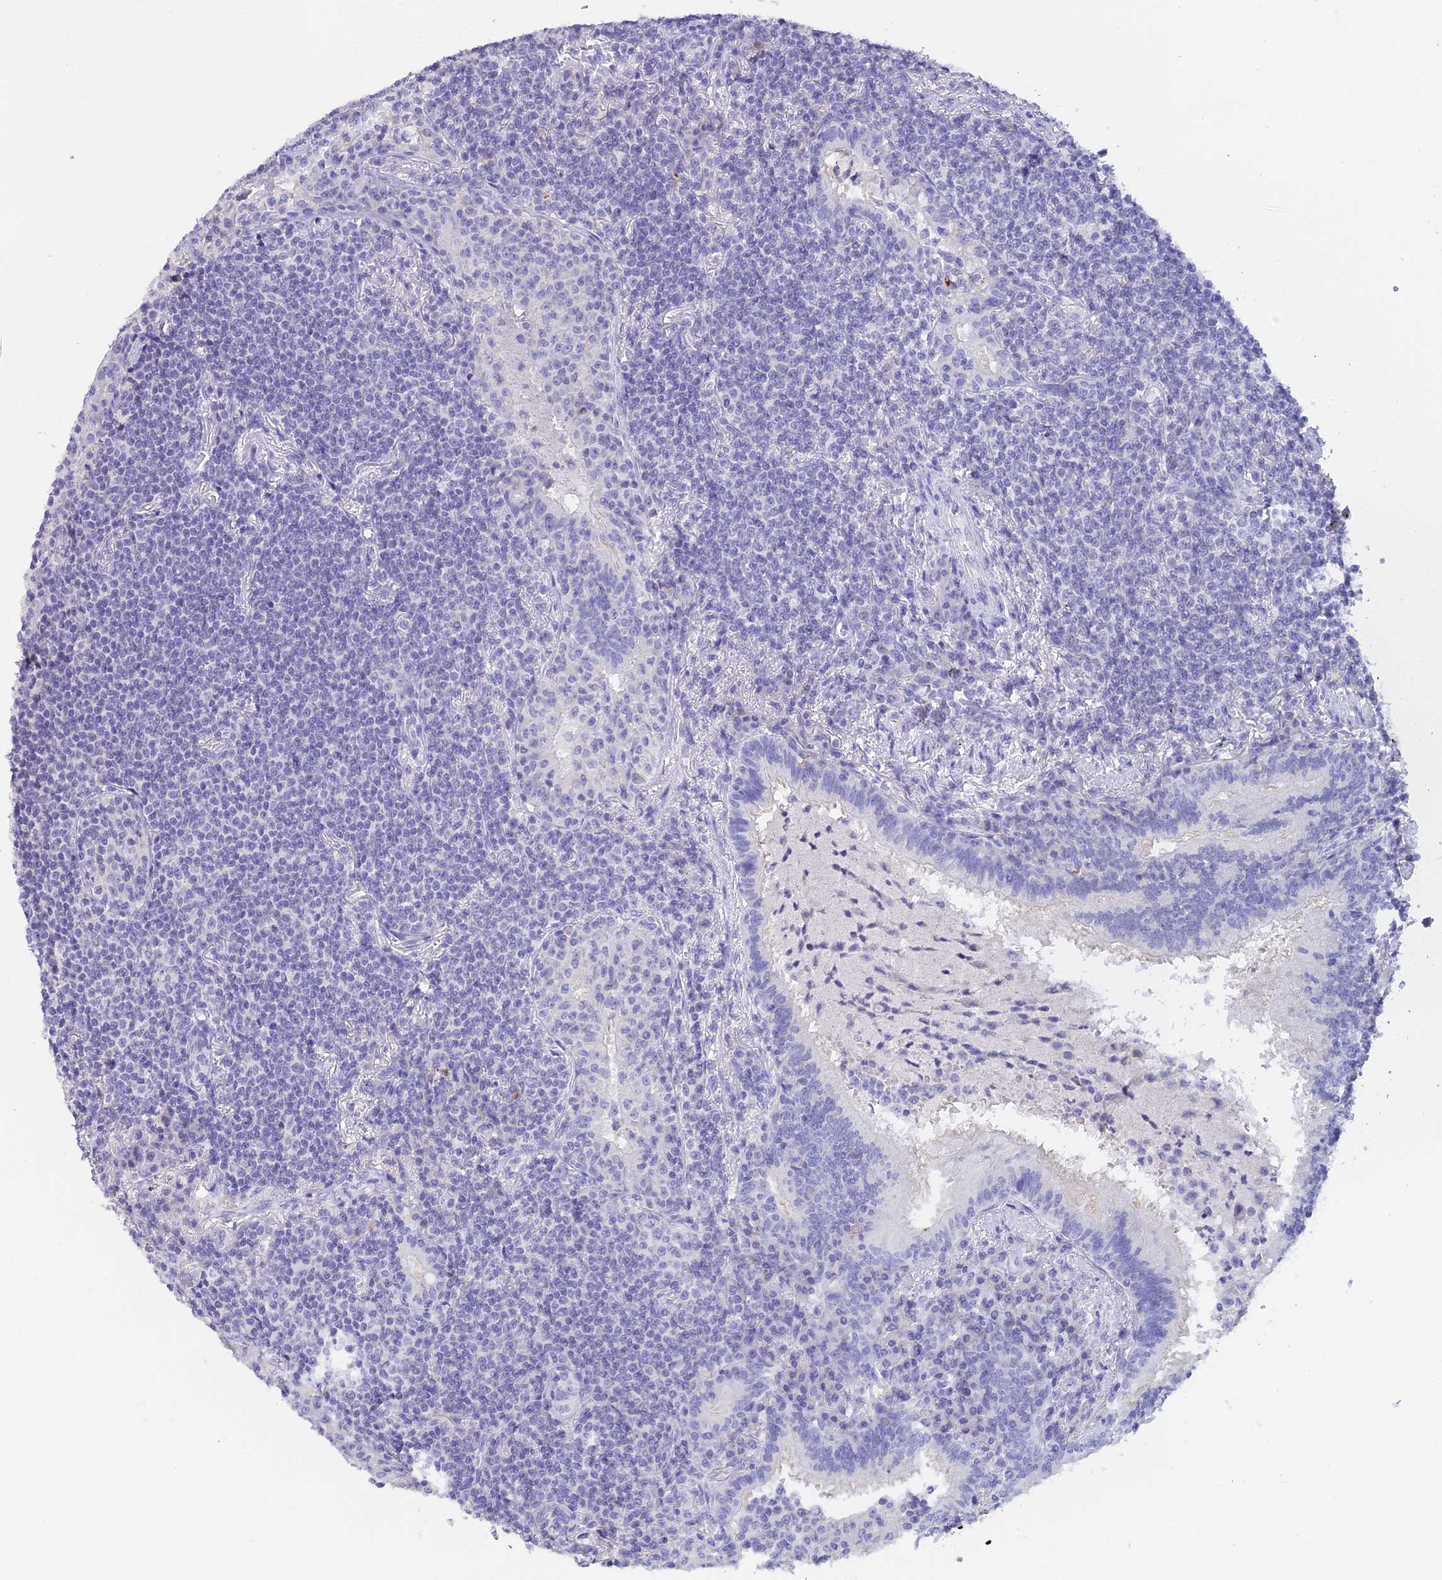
{"staining": {"intensity": "negative", "quantity": "none", "location": "none"}, "tissue": "lymphoma", "cell_type": "Tumor cells", "image_type": "cancer", "snomed": [{"axis": "morphology", "description": "Malignant lymphoma, non-Hodgkin's type, Low grade"}, {"axis": "topography", "description": "Lung"}], "caption": "A photomicrograph of human low-grade malignant lymphoma, non-Hodgkin's type is negative for staining in tumor cells.", "gene": "C12orf29", "patient": {"sex": "female", "age": 71}}